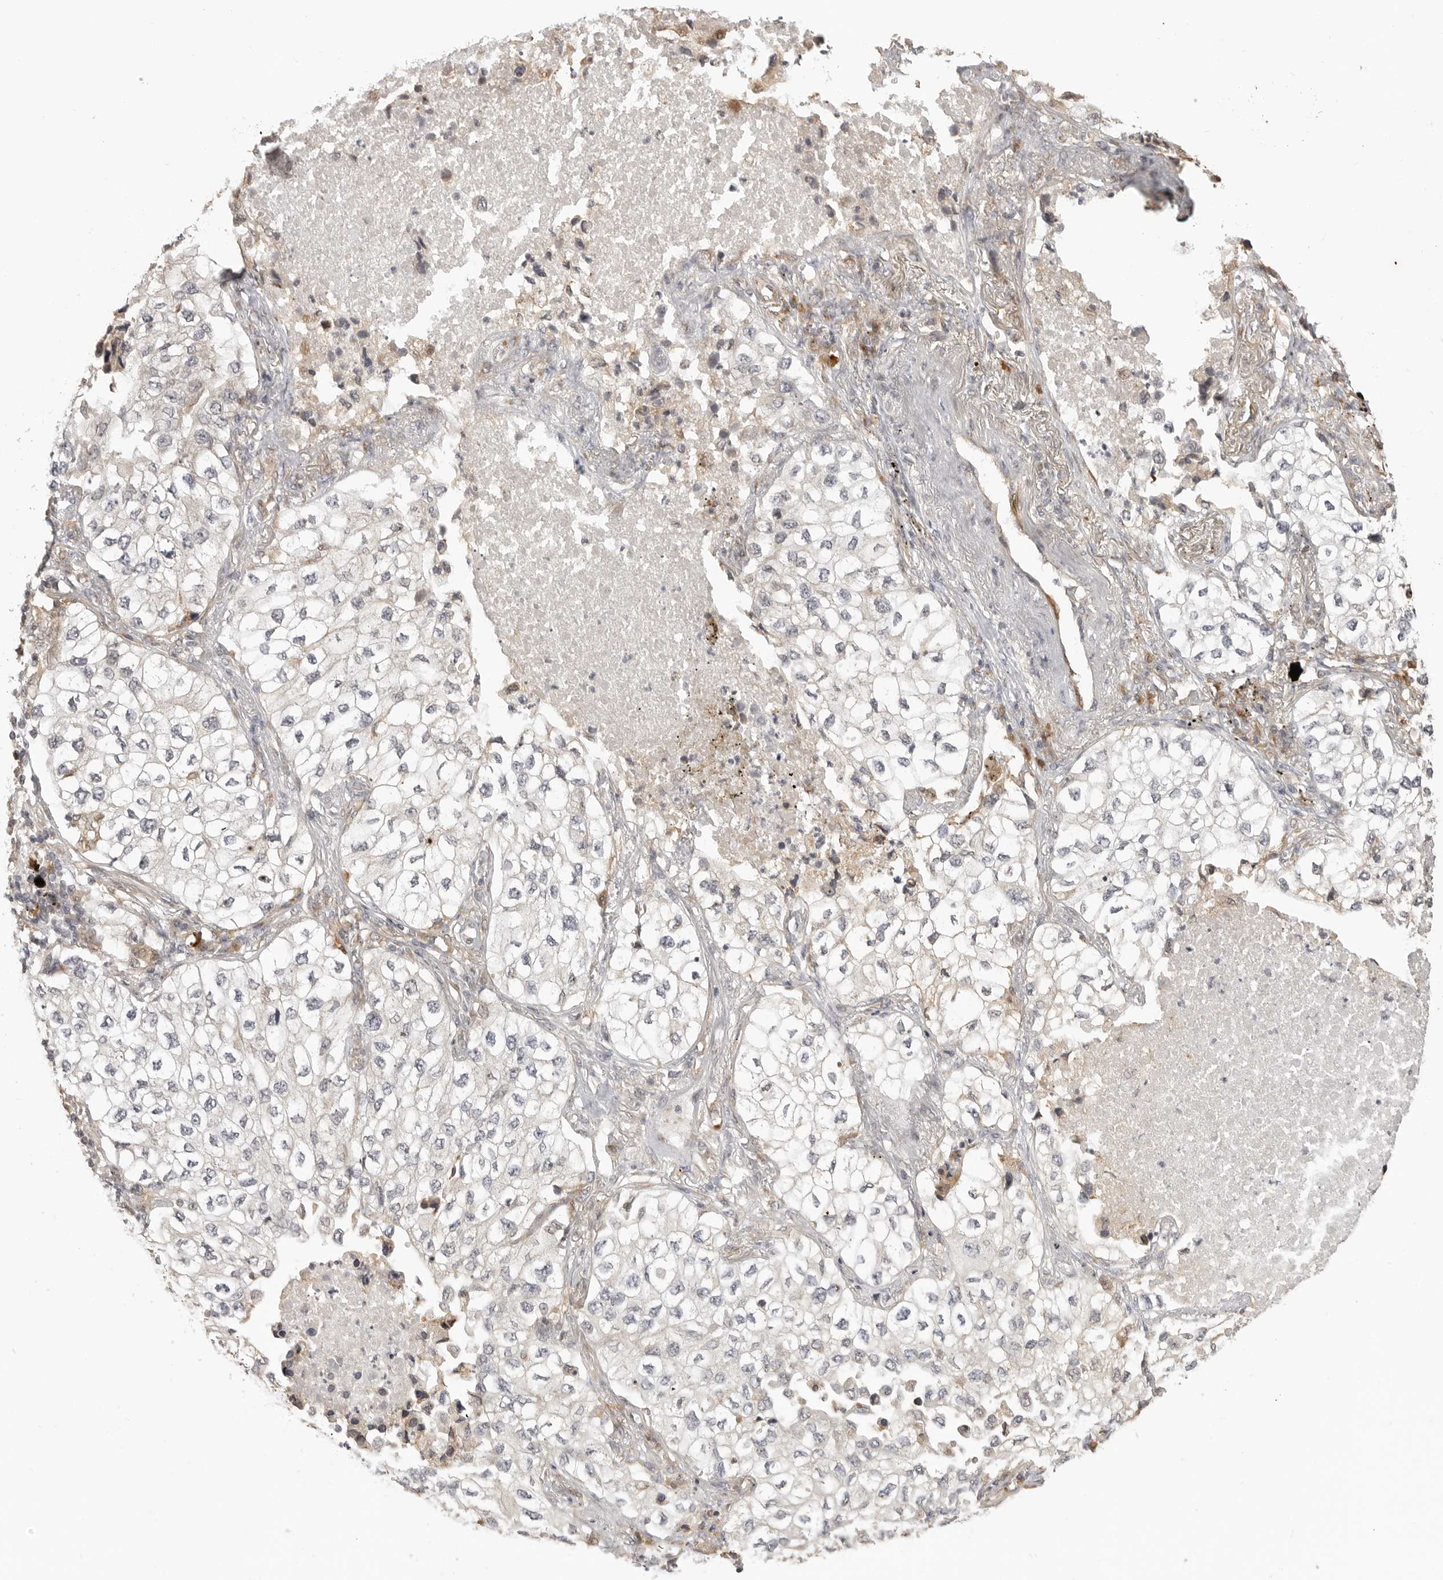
{"staining": {"intensity": "negative", "quantity": "none", "location": "none"}, "tissue": "lung cancer", "cell_type": "Tumor cells", "image_type": "cancer", "snomed": [{"axis": "morphology", "description": "Adenocarcinoma, NOS"}, {"axis": "topography", "description": "Lung"}], "caption": "Human adenocarcinoma (lung) stained for a protein using immunohistochemistry shows no staining in tumor cells.", "gene": "IDO1", "patient": {"sex": "male", "age": 63}}